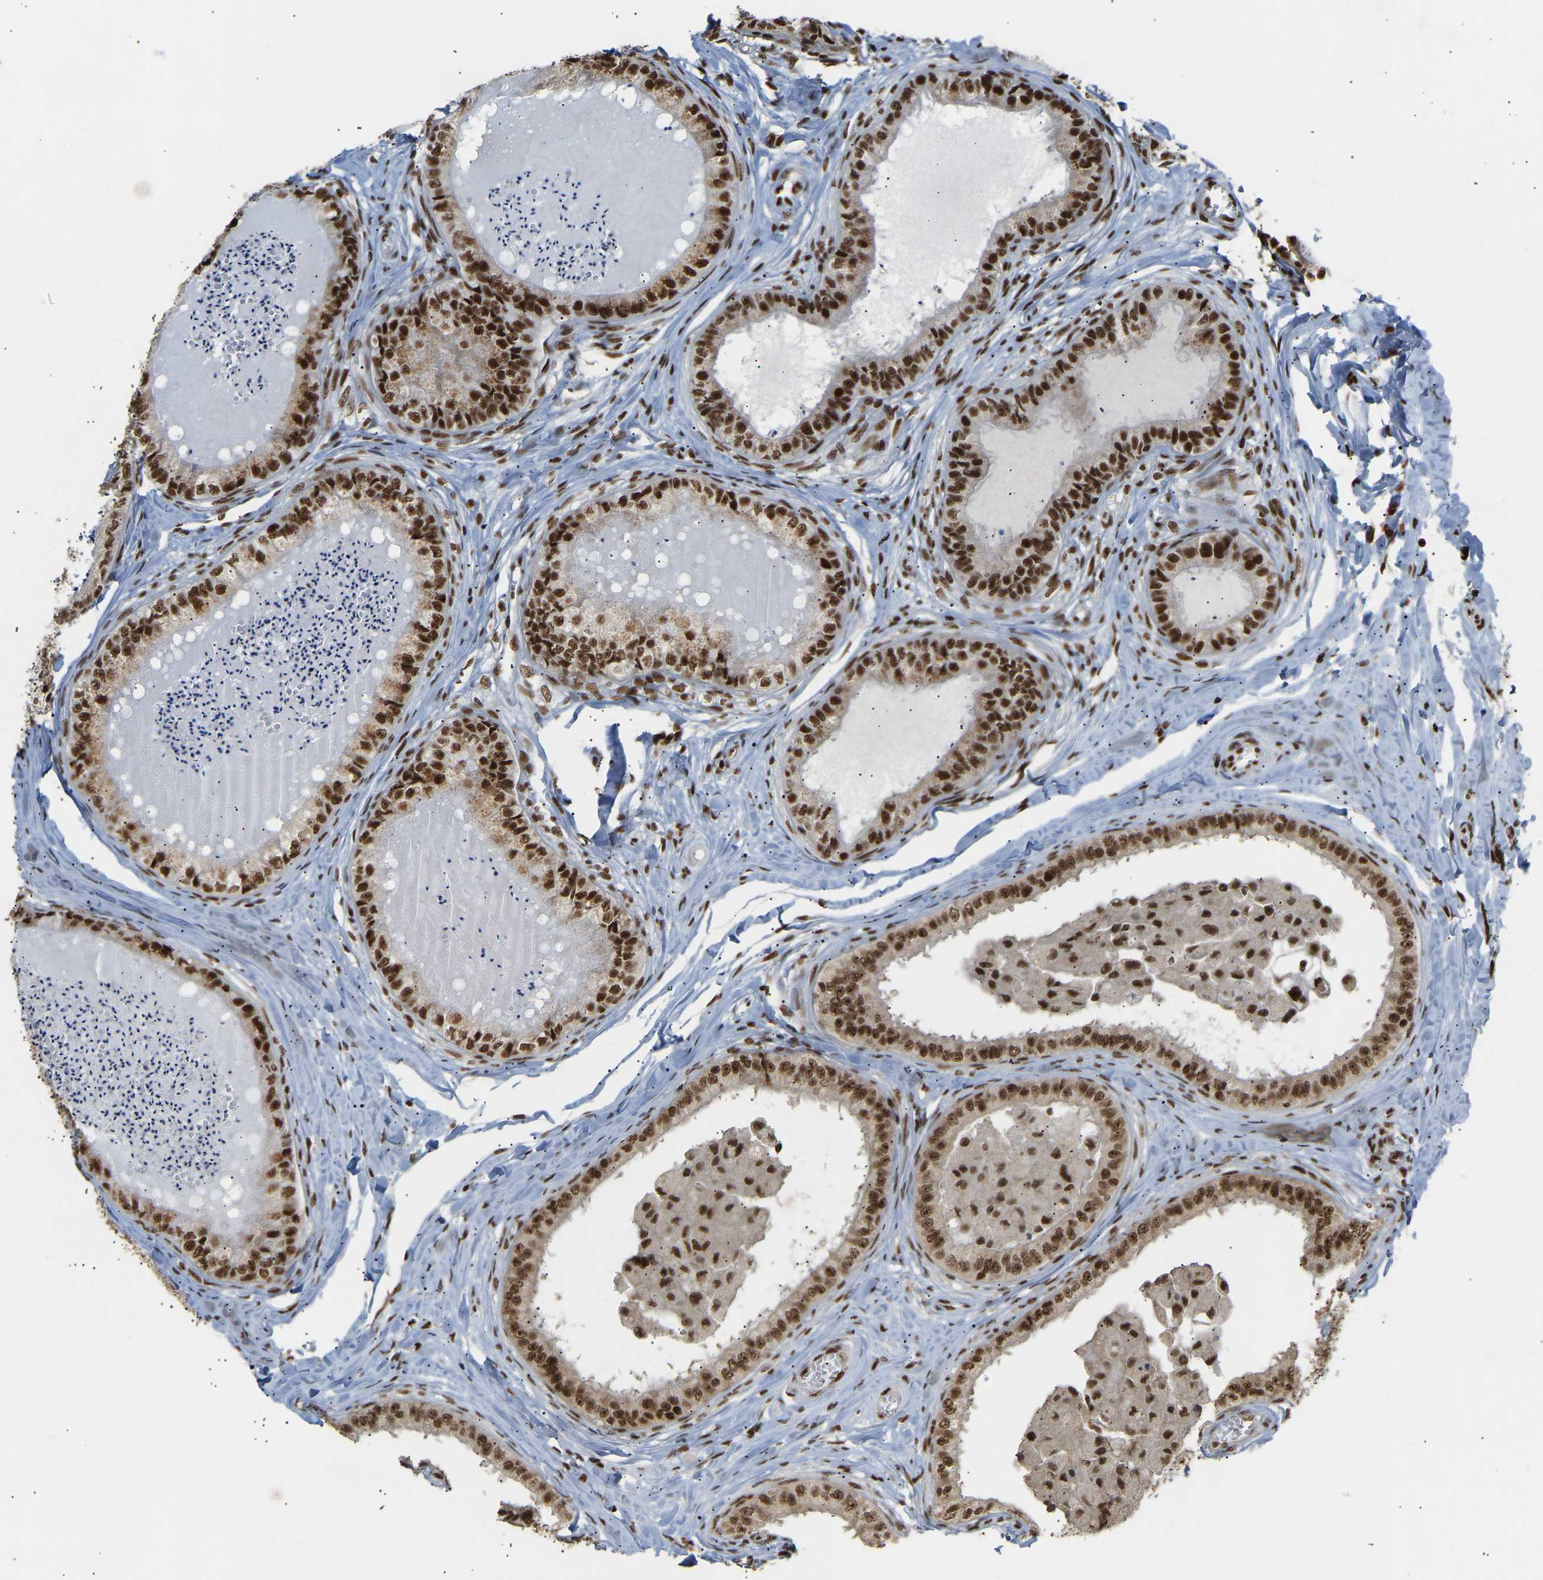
{"staining": {"intensity": "strong", "quantity": ">75%", "location": "nuclear"}, "tissue": "epididymis", "cell_type": "Glandular cells", "image_type": "normal", "snomed": [{"axis": "morphology", "description": "Normal tissue, NOS"}, {"axis": "topography", "description": "Epididymis"}], "caption": "Approximately >75% of glandular cells in benign human epididymis reveal strong nuclear protein expression as visualized by brown immunohistochemical staining.", "gene": "ALYREF", "patient": {"sex": "male", "age": 31}}